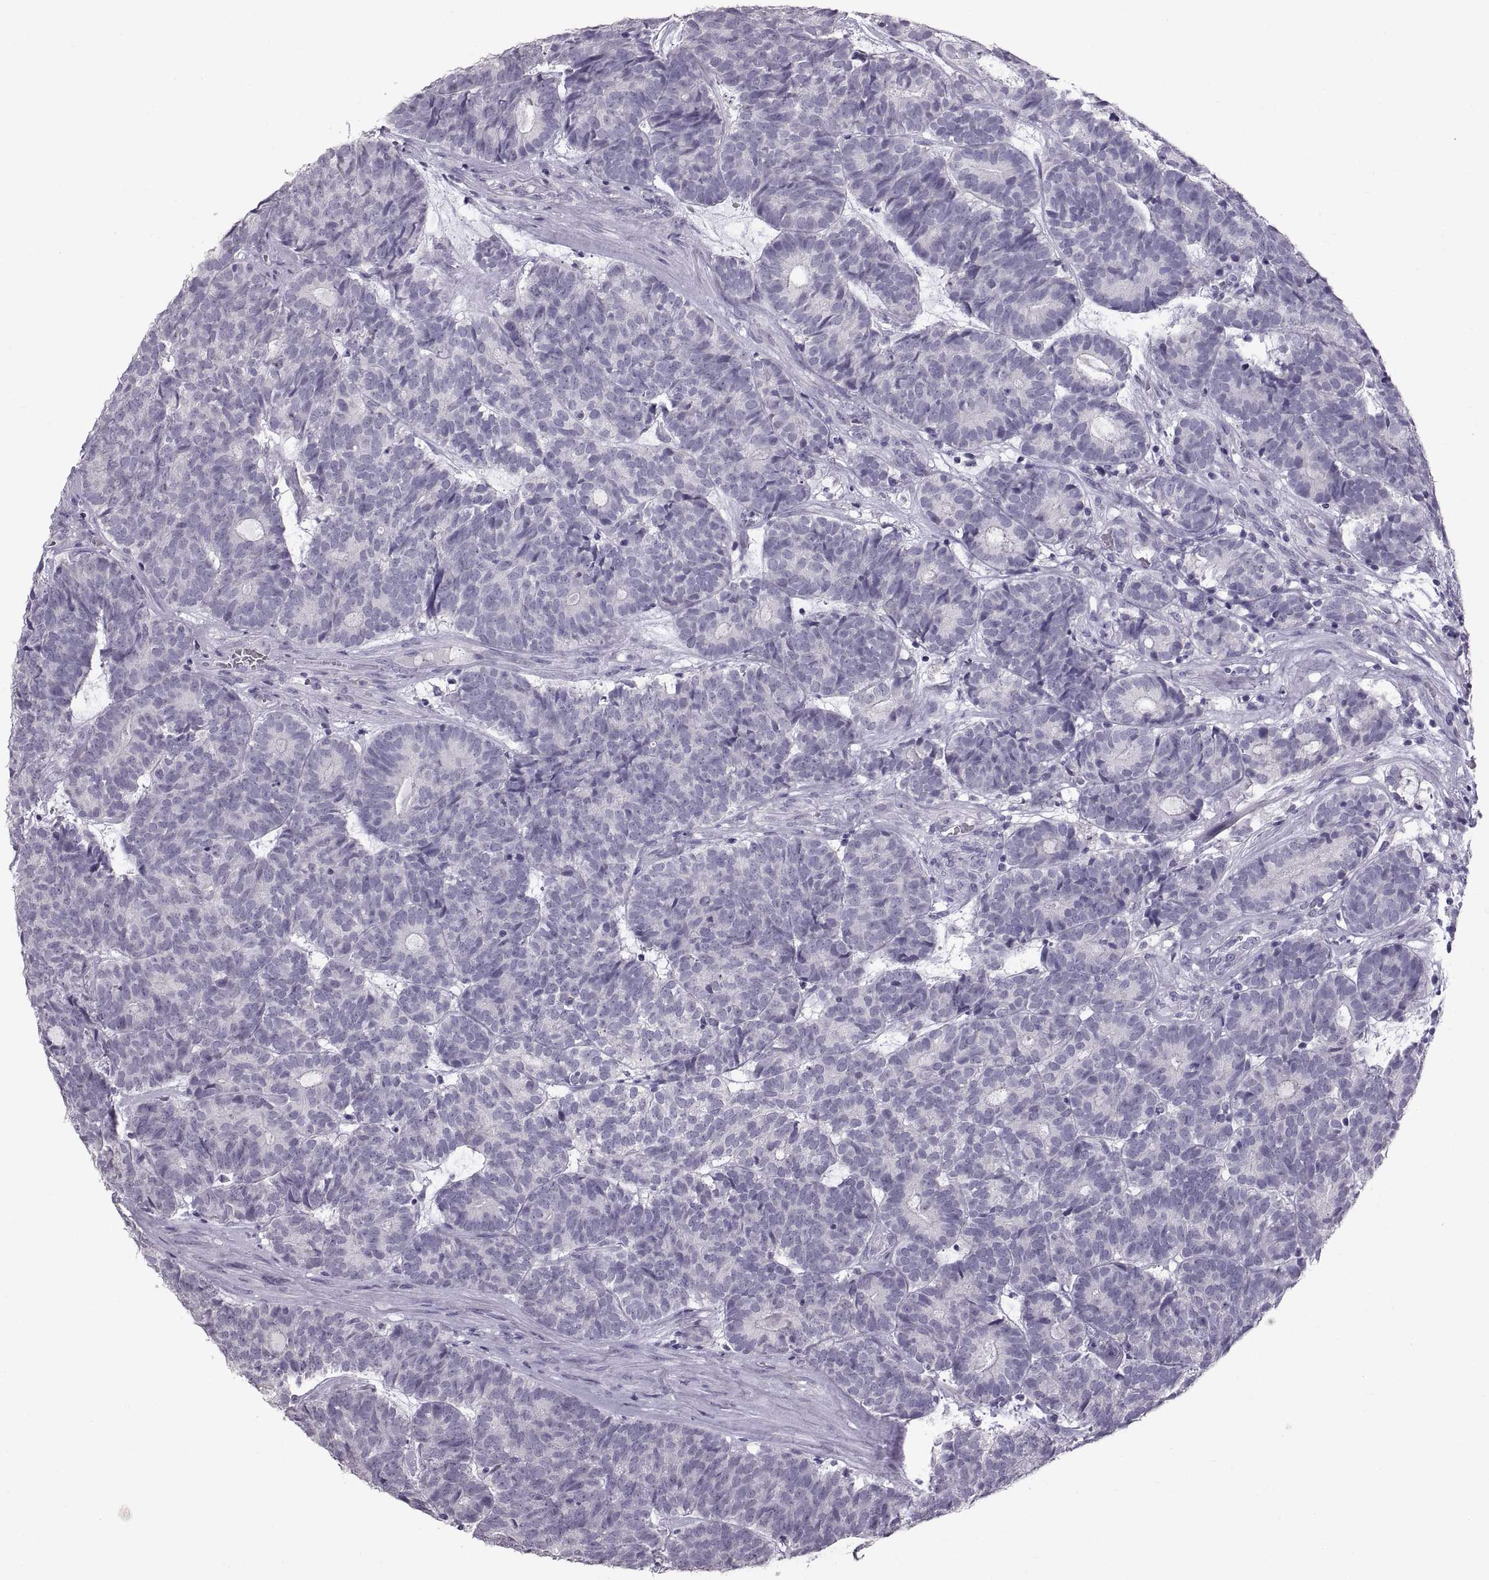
{"staining": {"intensity": "negative", "quantity": "none", "location": "none"}, "tissue": "head and neck cancer", "cell_type": "Tumor cells", "image_type": "cancer", "snomed": [{"axis": "morphology", "description": "Adenocarcinoma, NOS"}, {"axis": "topography", "description": "Head-Neck"}], "caption": "IHC of adenocarcinoma (head and neck) demonstrates no positivity in tumor cells.", "gene": "SPACDR", "patient": {"sex": "female", "age": 81}}